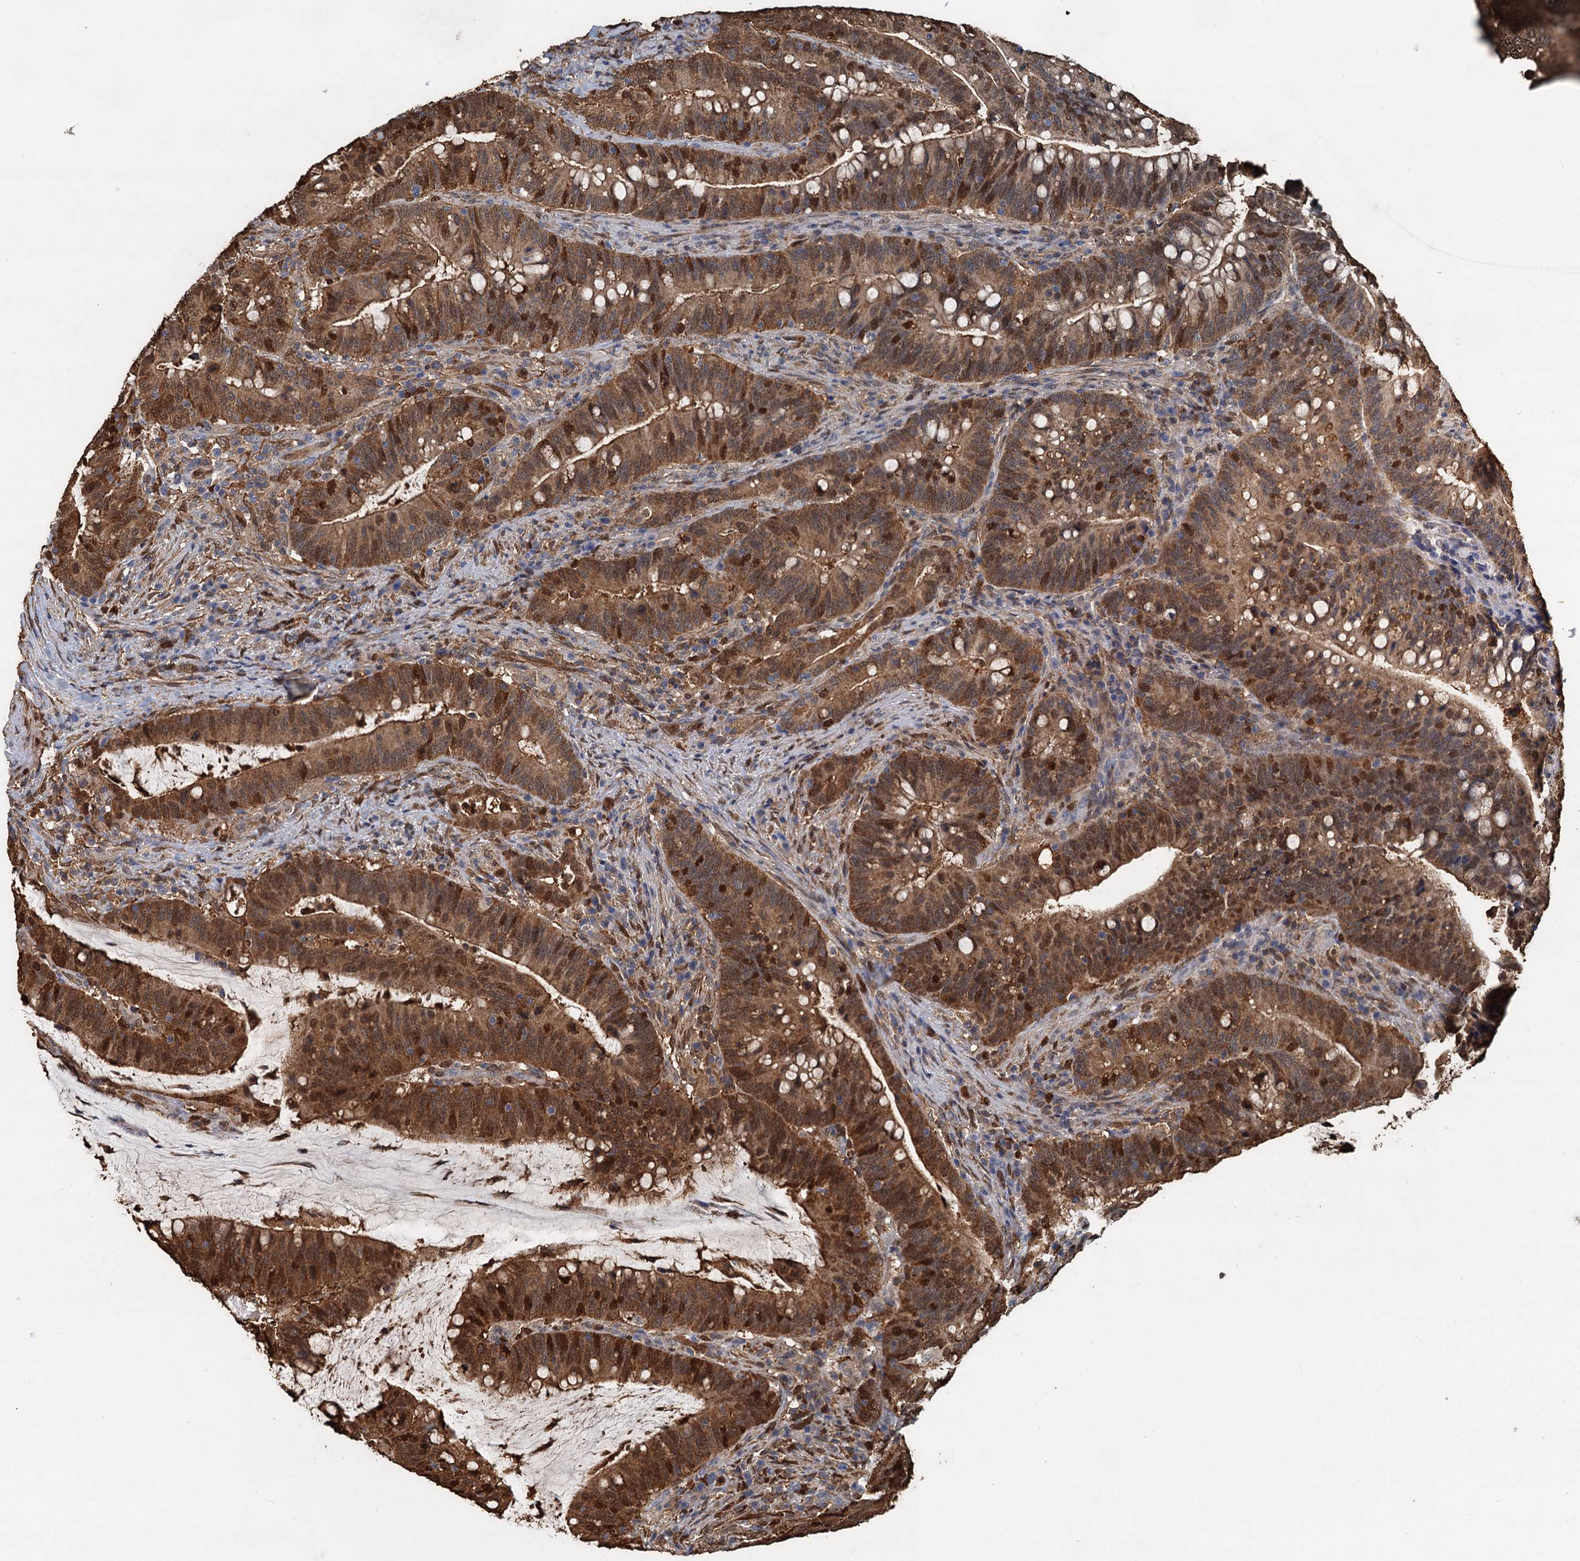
{"staining": {"intensity": "moderate", "quantity": ">75%", "location": "cytoplasmic/membranous,nuclear"}, "tissue": "colorectal cancer", "cell_type": "Tumor cells", "image_type": "cancer", "snomed": [{"axis": "morphology", "description": "Adenocarcinoma, NOS"}, {"axis": "topography", "description": "Colon"}], "caption": "Protein positivity by immunohistochemistry reveals moderate cytoplasmic/membranous and nuclear positivity in about >75% of tumor cells in colorectal cancer.", "gene": "S100A6", "patient": {"sex": "female", "age": 66}}